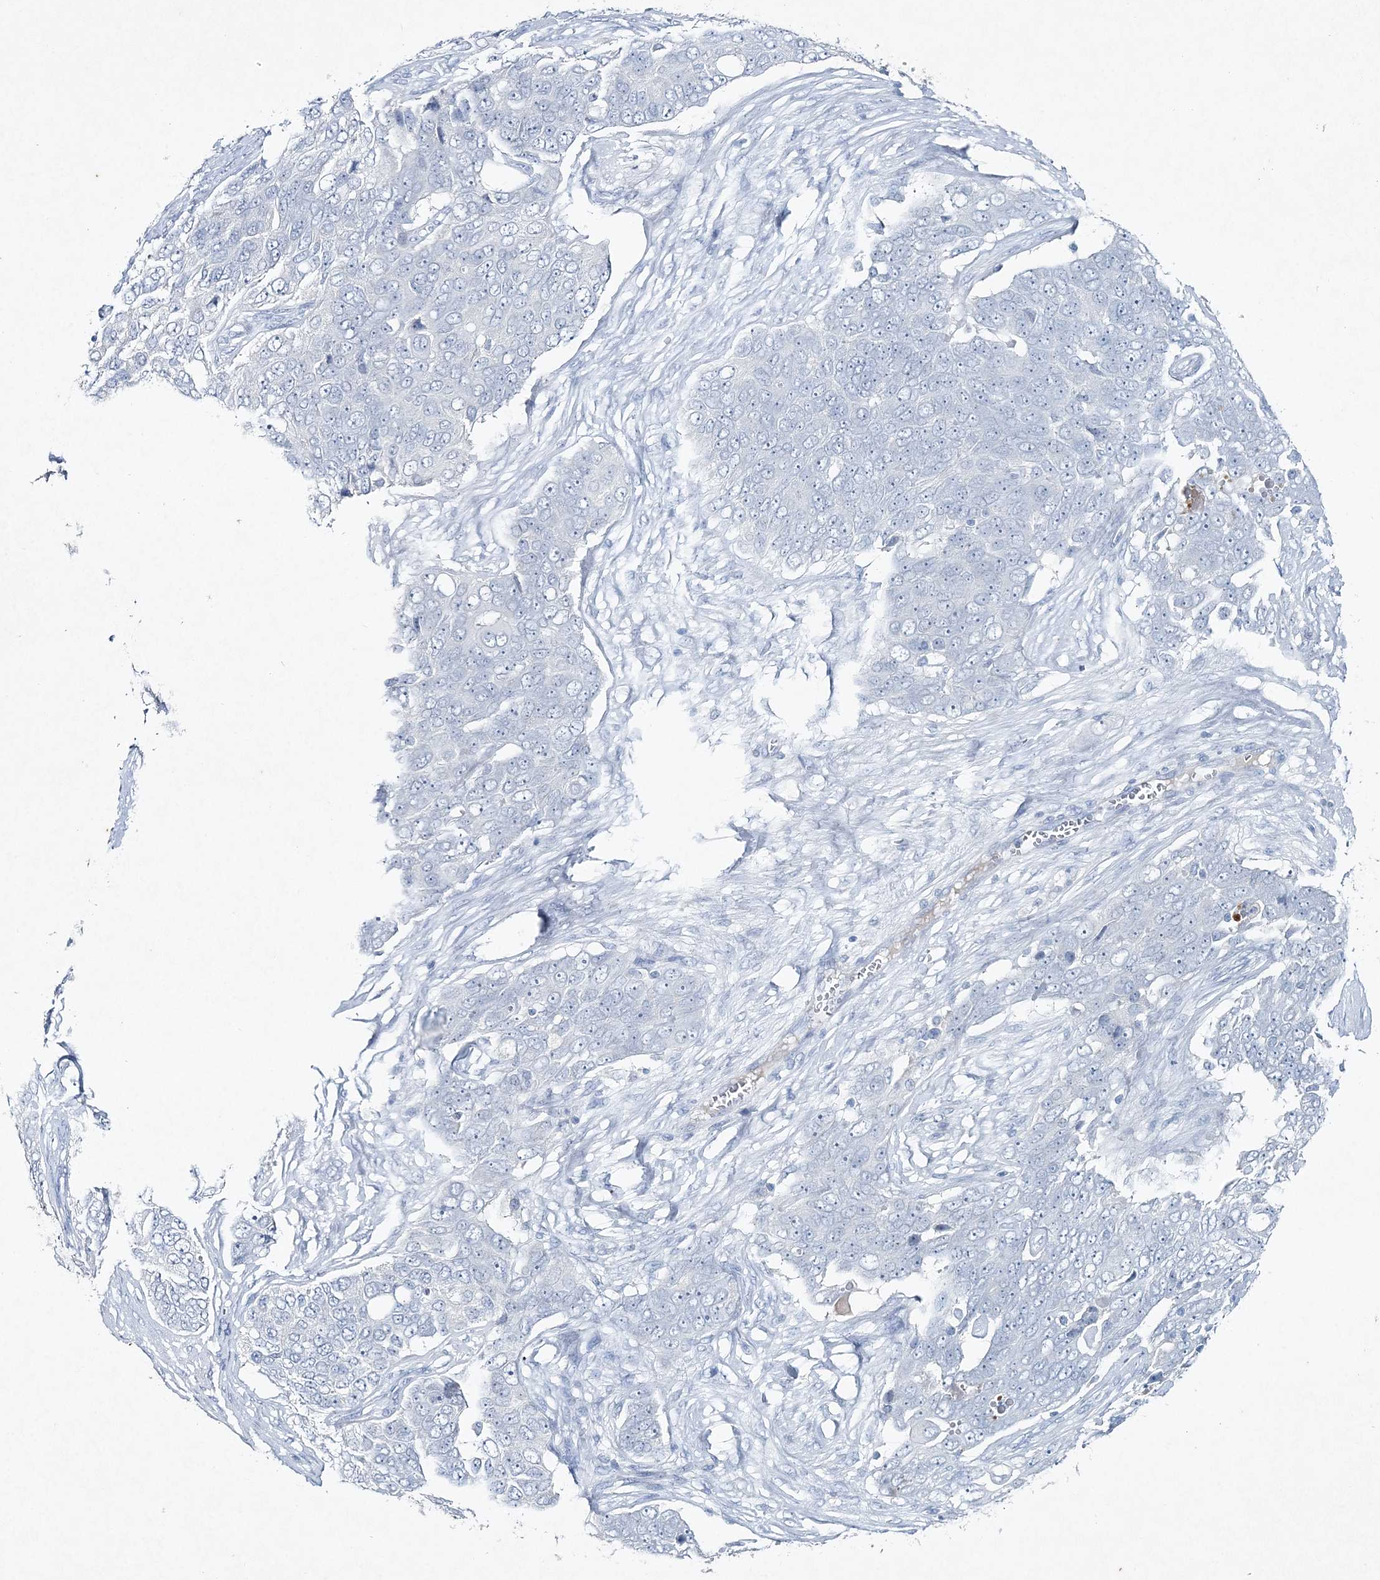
{"staining": {"intensity": "negative", "quantity": "none", "location": "none"}, "tissue": "ovarian cancer", "cell_type": "Tumor cells", "image_type": "cancer", "snomed": [{"axis": "morphology", "description": "Carcinoma, endometroid"}, {"axis": "topography", "description": "Ovary"}], "caption": "Immunohistochemistry (IHC) histopathology image of neoplastic tissue: human ovarian cancer stained with DAB shows no significant protein staining in tumor cells.", "gene": "GCKR", "patient": {"sex": "female", "age": 51}}